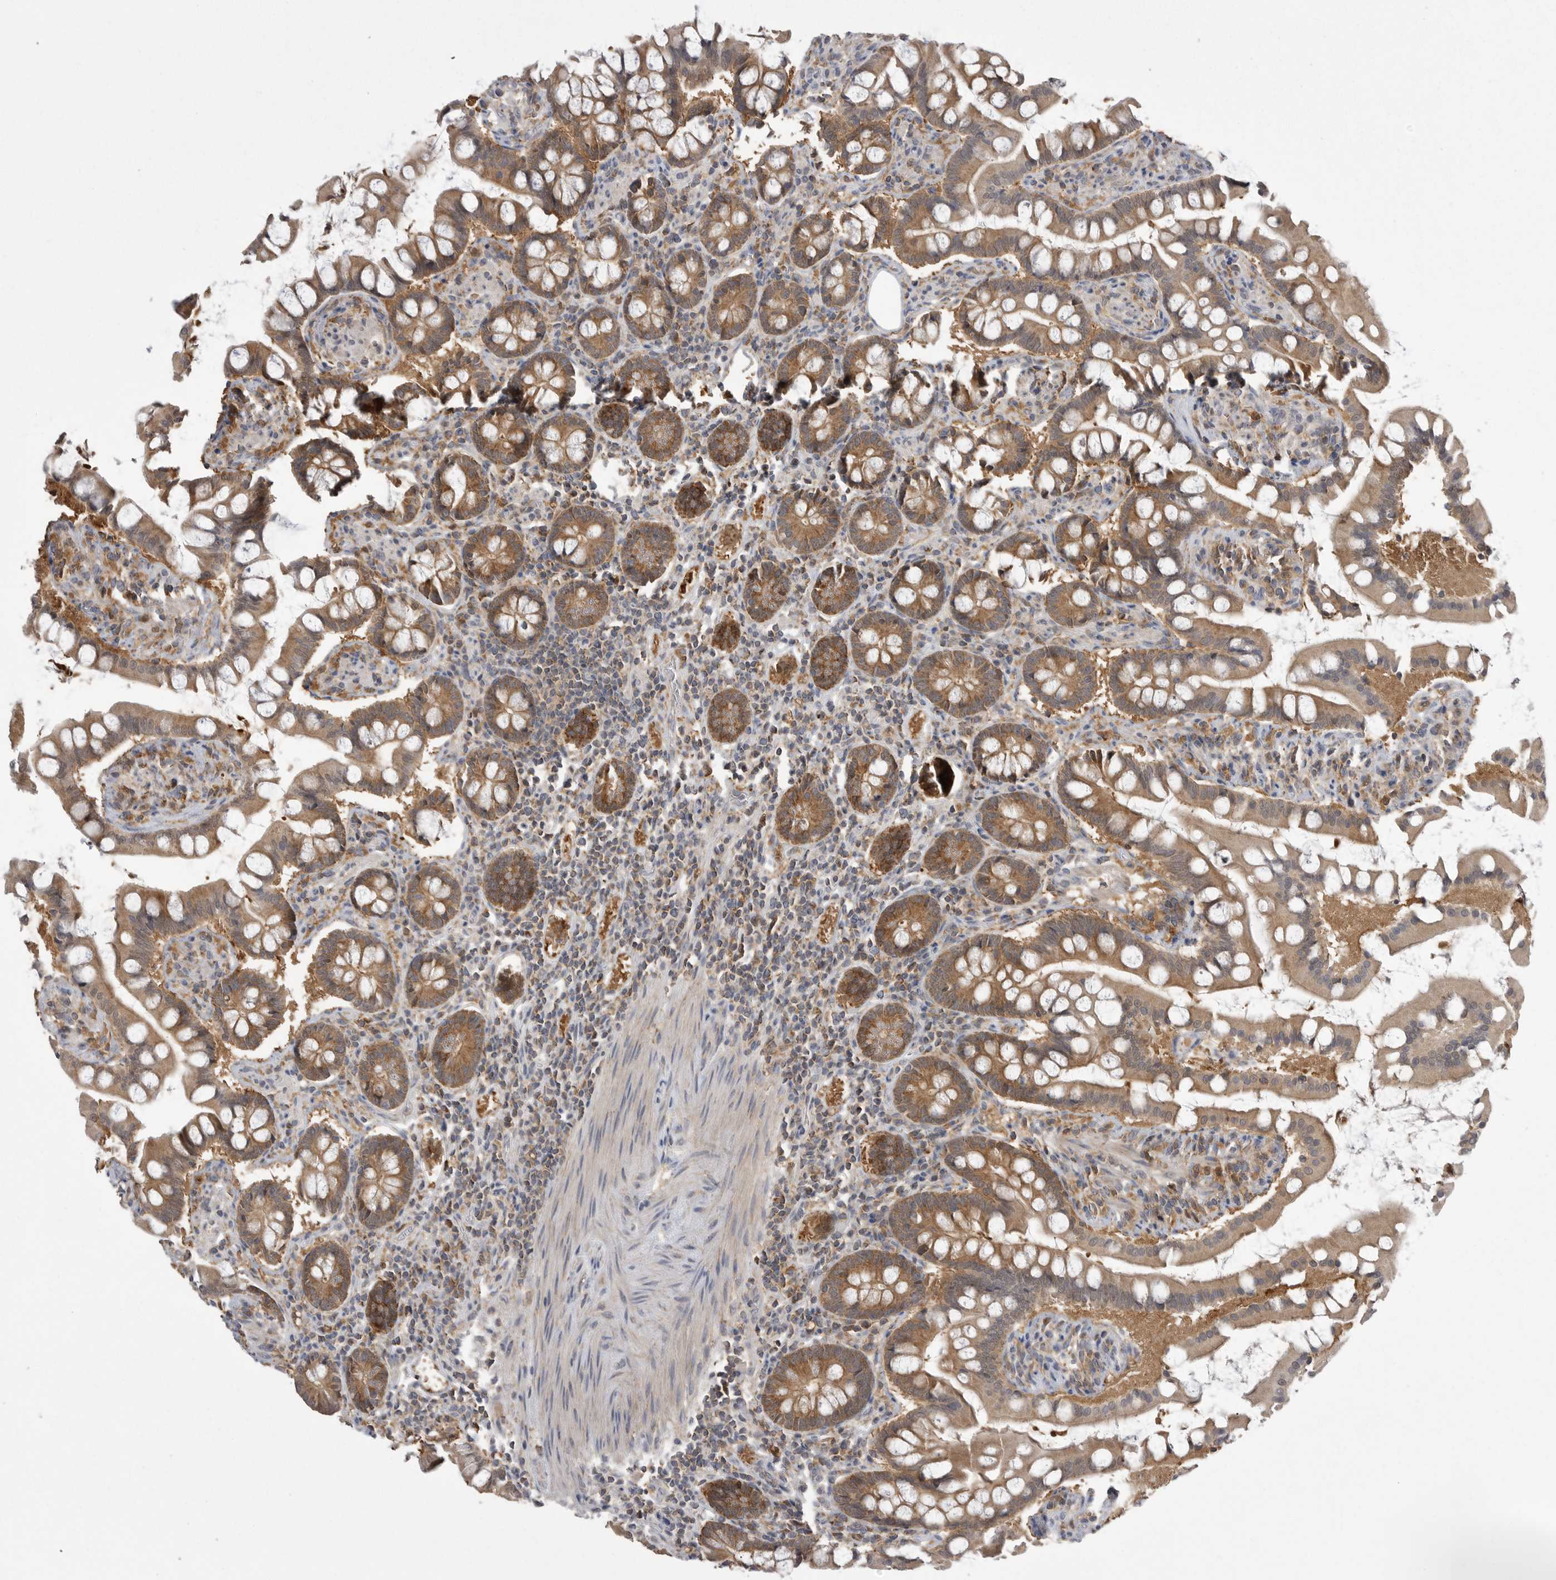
{"staining": {"intensity": "moderate", "quantity": ">75%", "location": "cytoplasmic/membranous"}, "tissue": "small intestine", "cell_type": "Glandular cells", "image_type": "normal", "snomed": [{"axis": "morphology", "description": "Normal tissue, NOS"}, {"axis": "topography", "description": "Small intestine"}], "caption": "Glandular cells display moderate cytoplasmic/membranous staining in approximately >75% of cells in unremarkable small intestine. Immunohistochemistry stains the protein in brown and the nuclei are stained blue.", "gene": "KYAT3", "patient": {"sex": "male", "age": 41}}